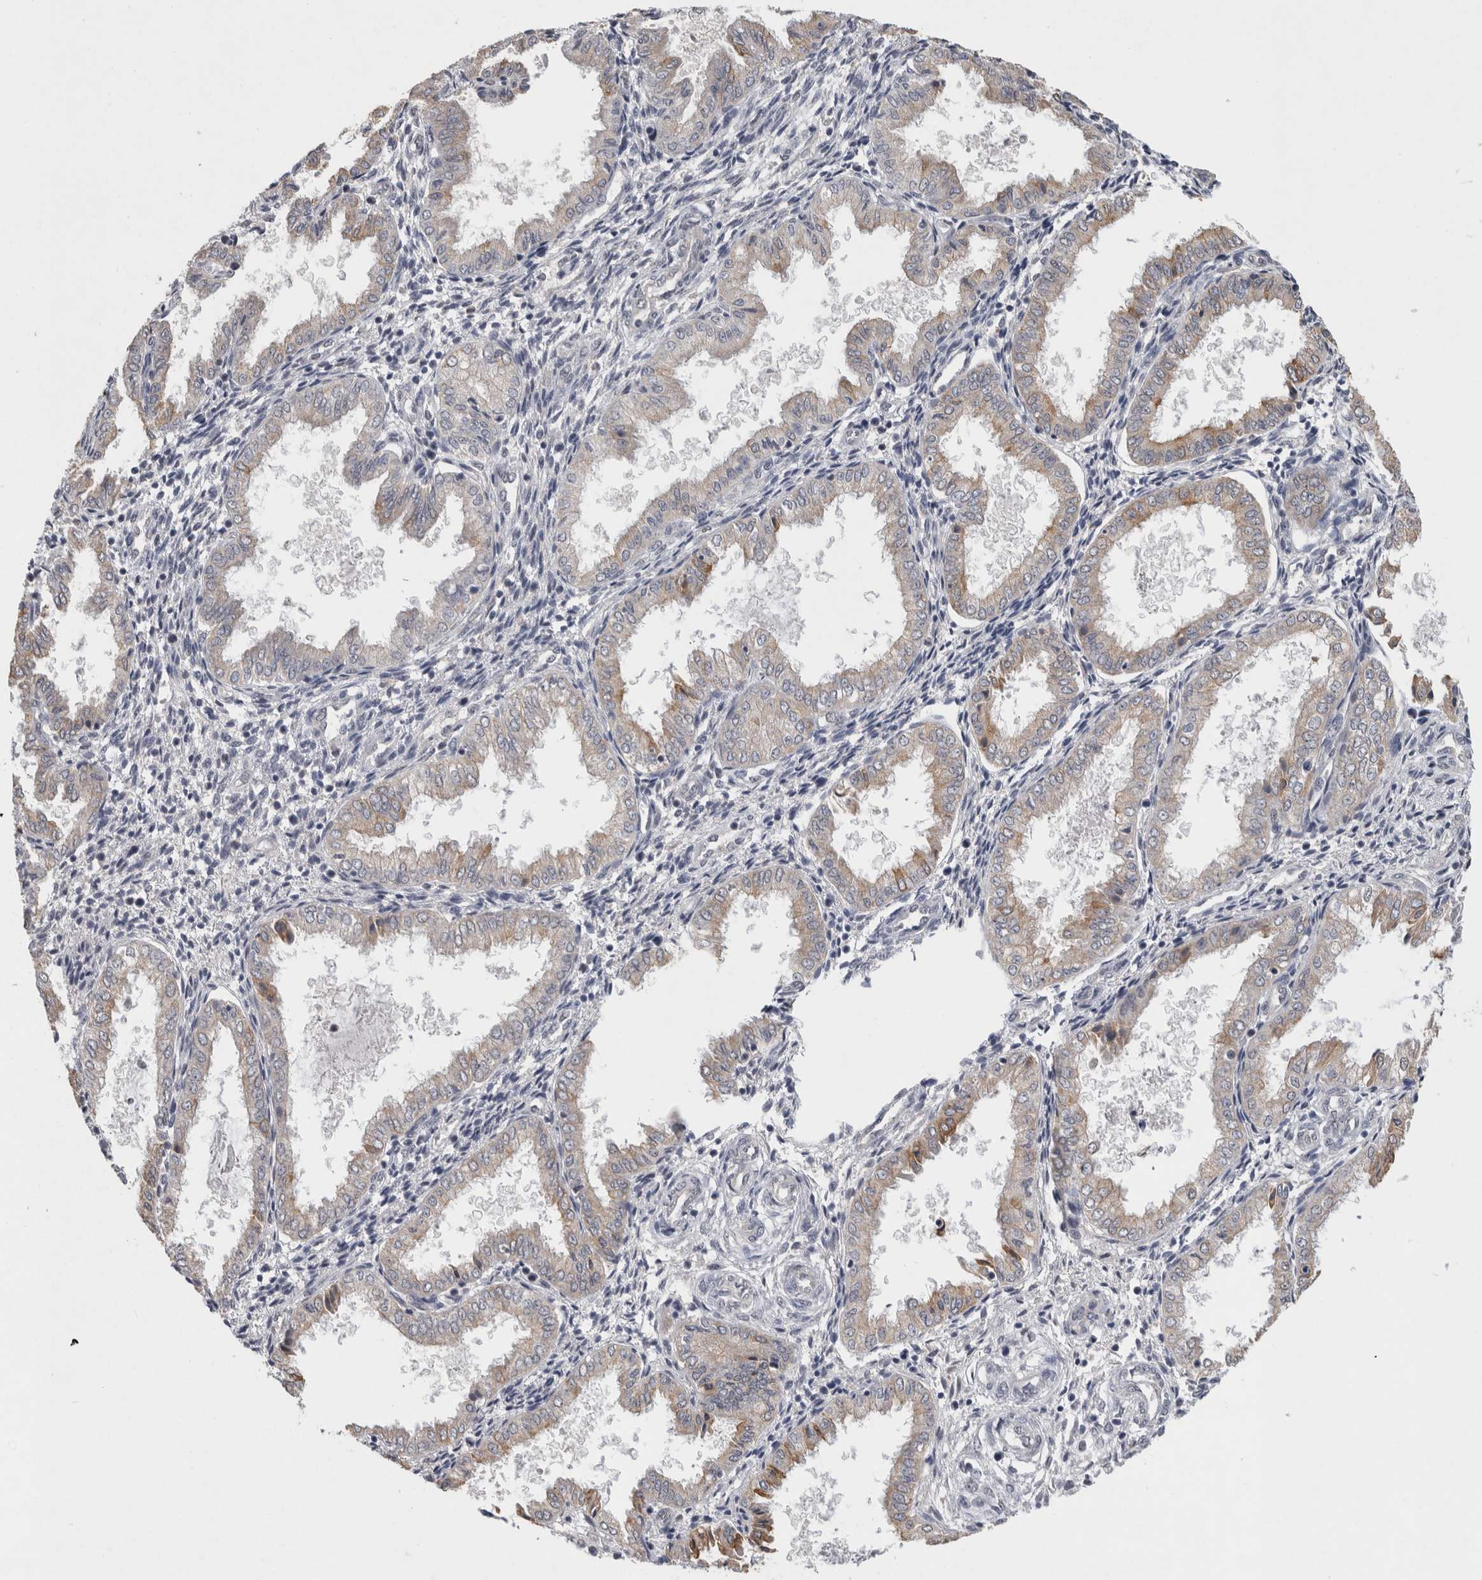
{"staining": {"intensity": "negative", "quantity": "none", "location": "none"}, "tissue": "endometrium", "cell_type": "Cells in endometrial stroma", "image_type": "normal", "snomed": [{"axis": "morphology", "description": "Normal tissue, NOS"}, {"axis": "topography", "description": "Endometrium"}], "caption": "DAB (3,3'-diaminobenzidine) immunohistochemical staining of benign endometrium displays no significant staining in cells in endometrial stroma. (Stains: DAB (3,3'-diaminobenzidine) IHC with hematoxylin counter stain, Microscopy: brightfield microscopy at high magnification).", "gene": "RHPN1", "patient": {"sex": "female", "age": 33}}